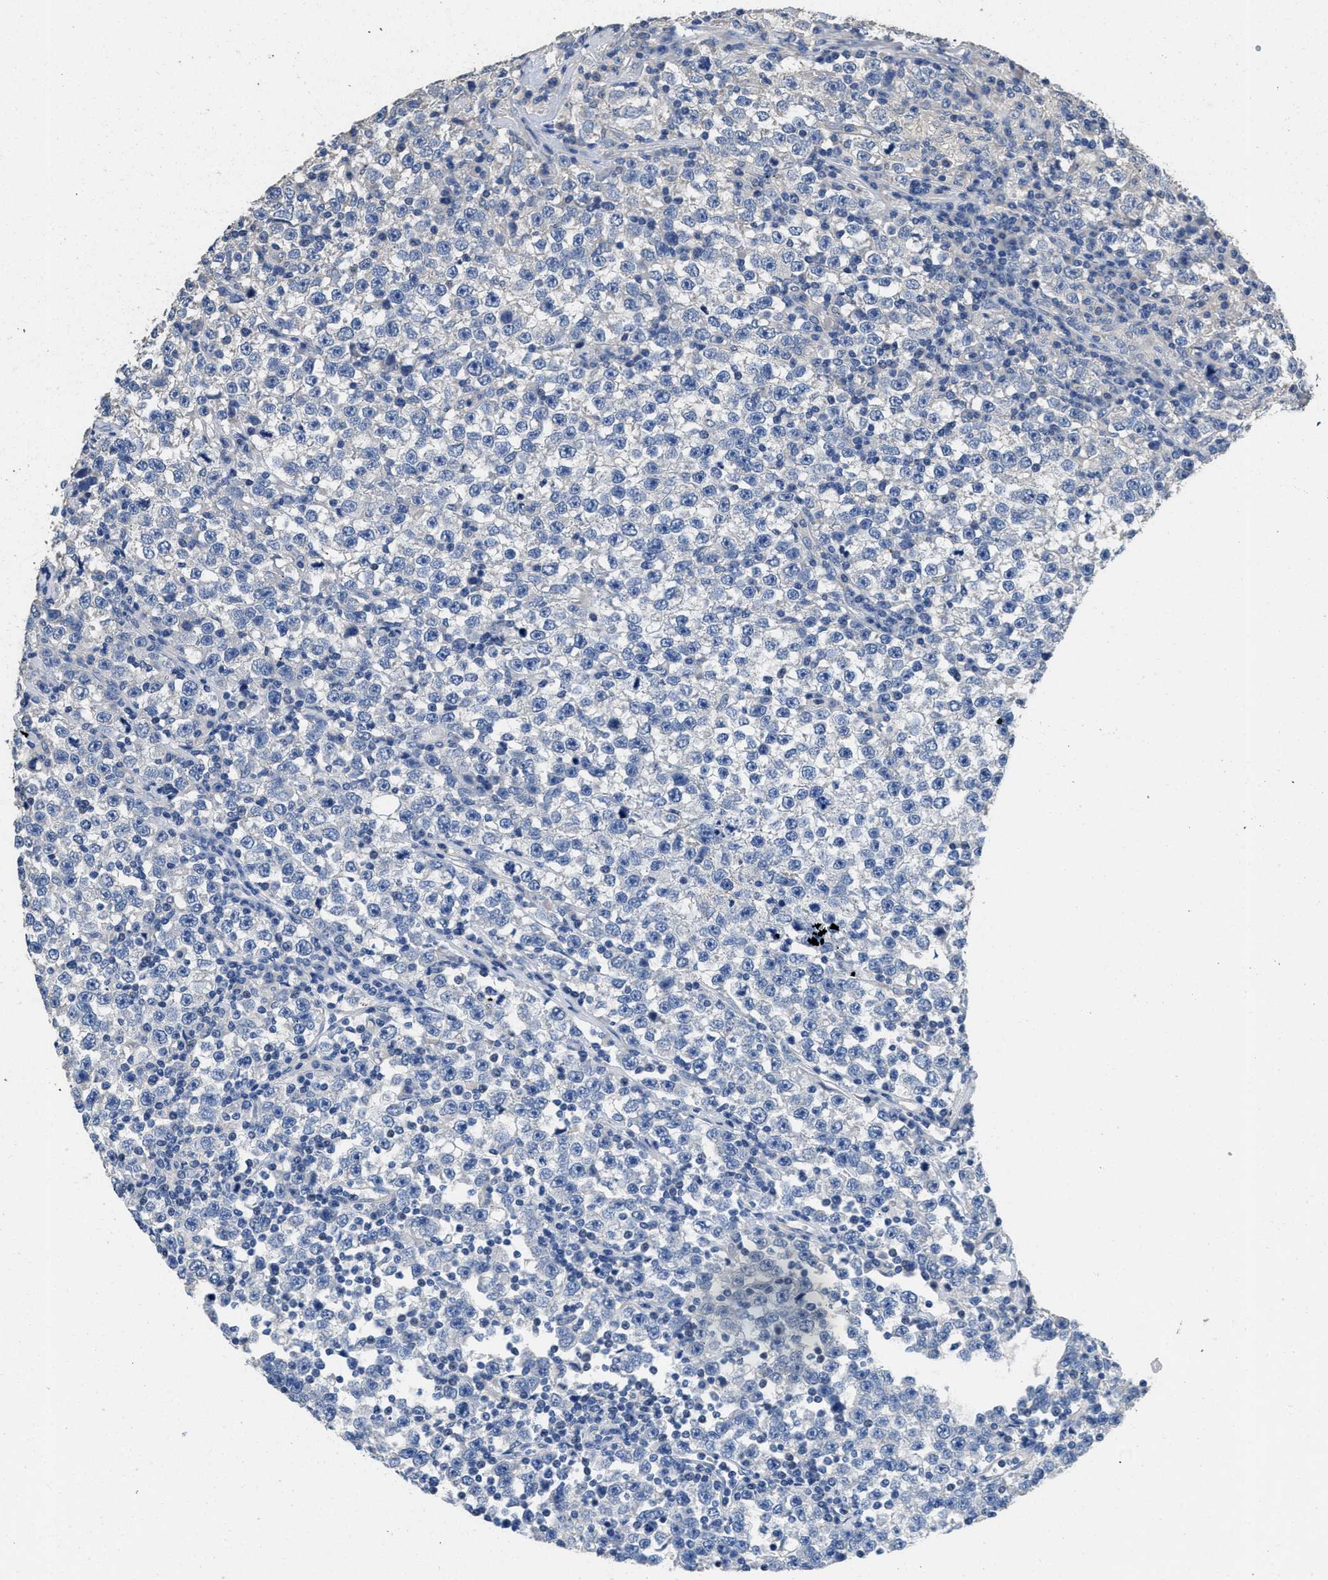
{"staining": {"intensity": "negative", "quantity": "none", "location": "none"}, "tissue": "testis cancer", "cell_type": "Tumor cells", "image_type": "cancer", "snomed": [{"axis": "morphology", "description": "Seminoma, NOS"}, {"axis": "topography", "description": "Testis"}], "caption": "This is a histopathology image of IHC staining of testis cancer, which shows no staining in tumor cells.", "gene": "CA9", "patient": {"sex": "male", "age": 43}}